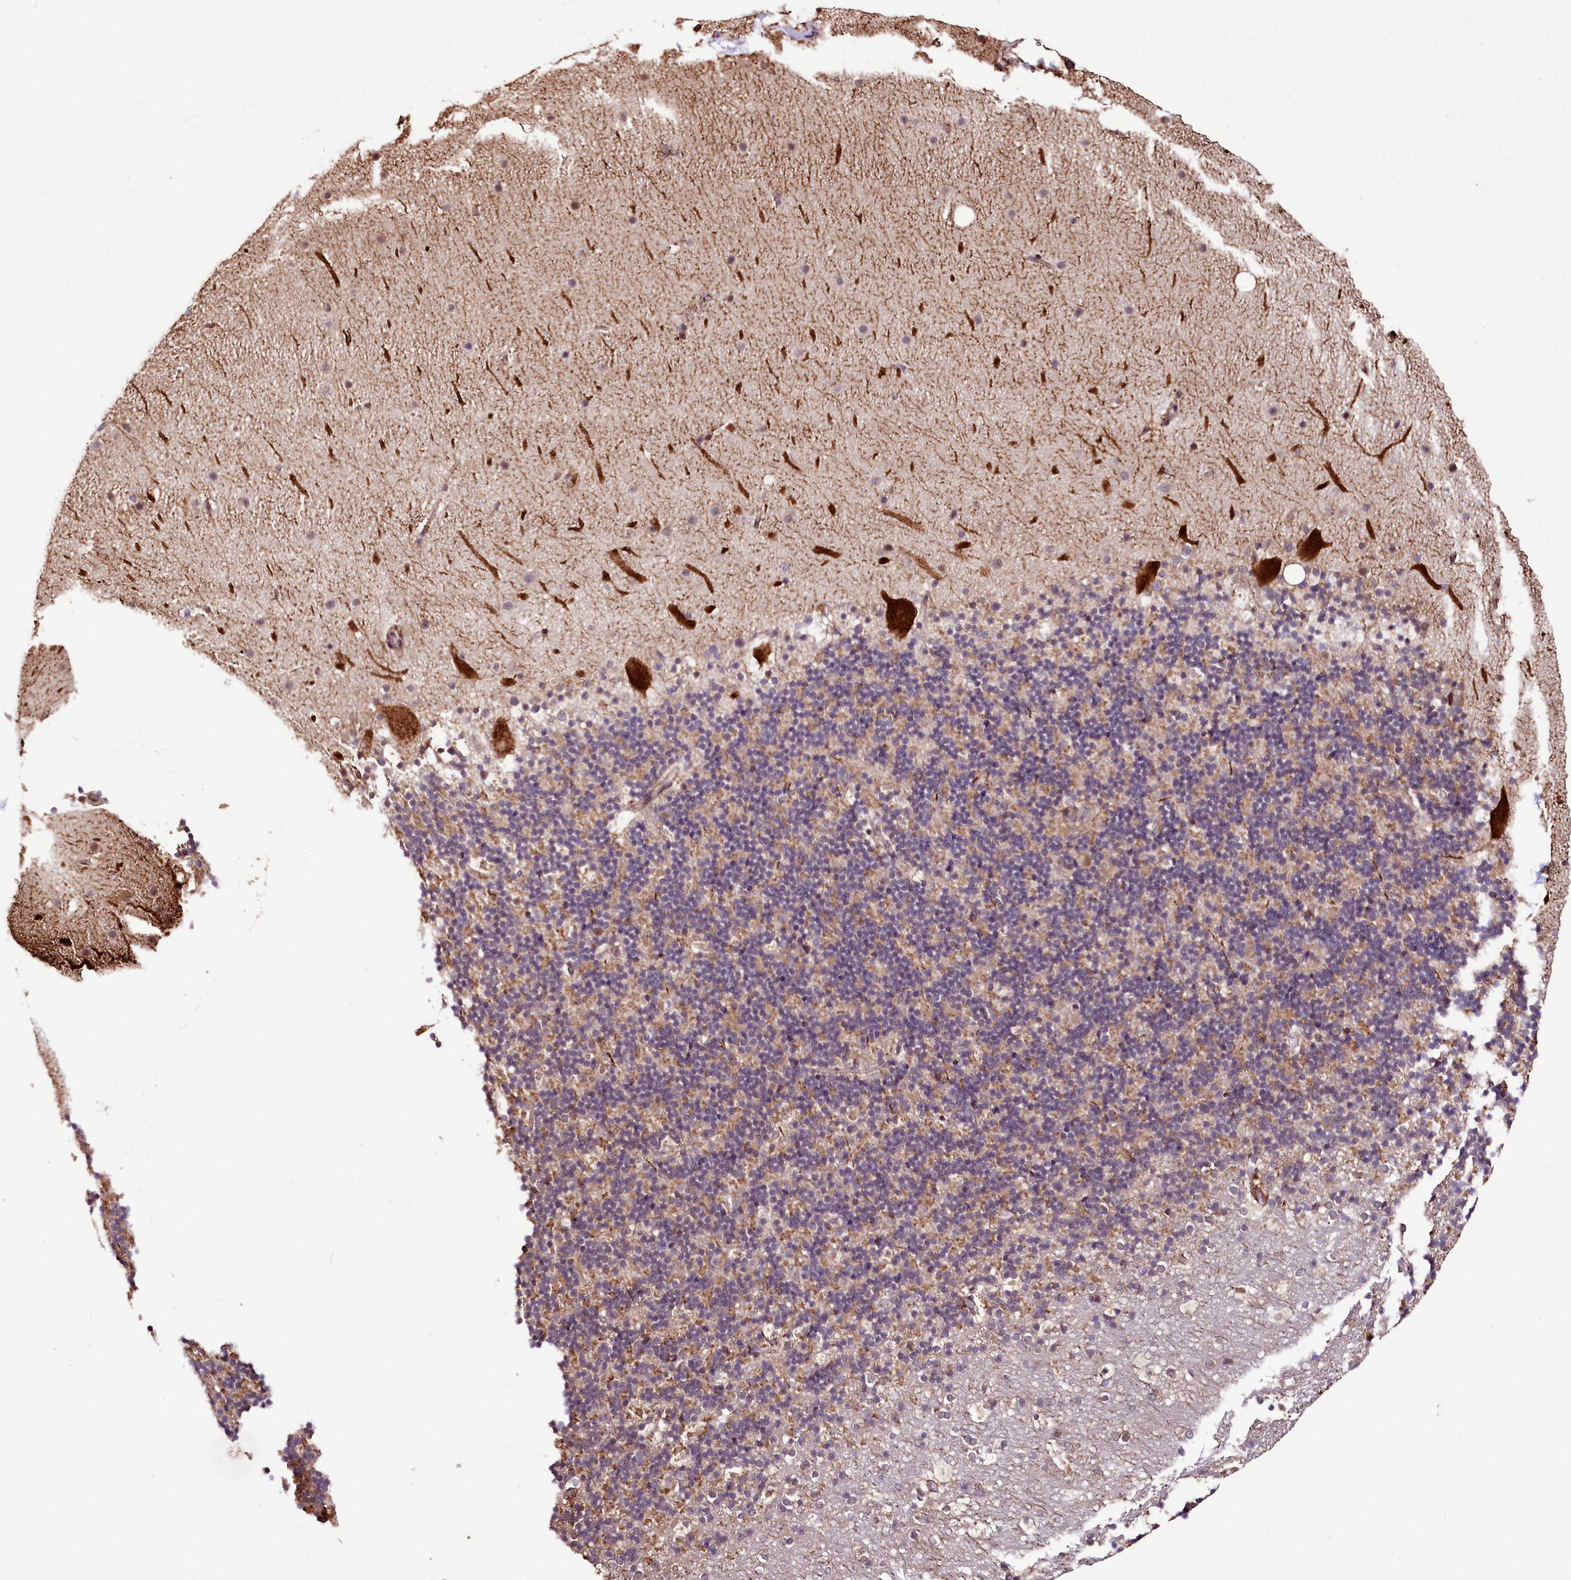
{"staining": {"intensity": "moderate", "quantity": "25%-75%", "location": "cytoplasmic/membranous"}, "tissue": "cerebellum", "cell_type": "Cells in granular layer", "image_type": "normal", "snomed": [{"axis": "morphology", "description": "Normal tissue, NOS"}, {"axis": "topography", "description": "Cerebellum"}], "caption": "A medium amount of moderate cytoplasmic/membranous expression is identified in about 25%-75% of cells in granular layer in normal cerebellum. Immunohistochemistry stains the protein in brown and the nuclei are stained blue.", "gene": "CUTC", "patient": {"sex": "male", "age": 57}}